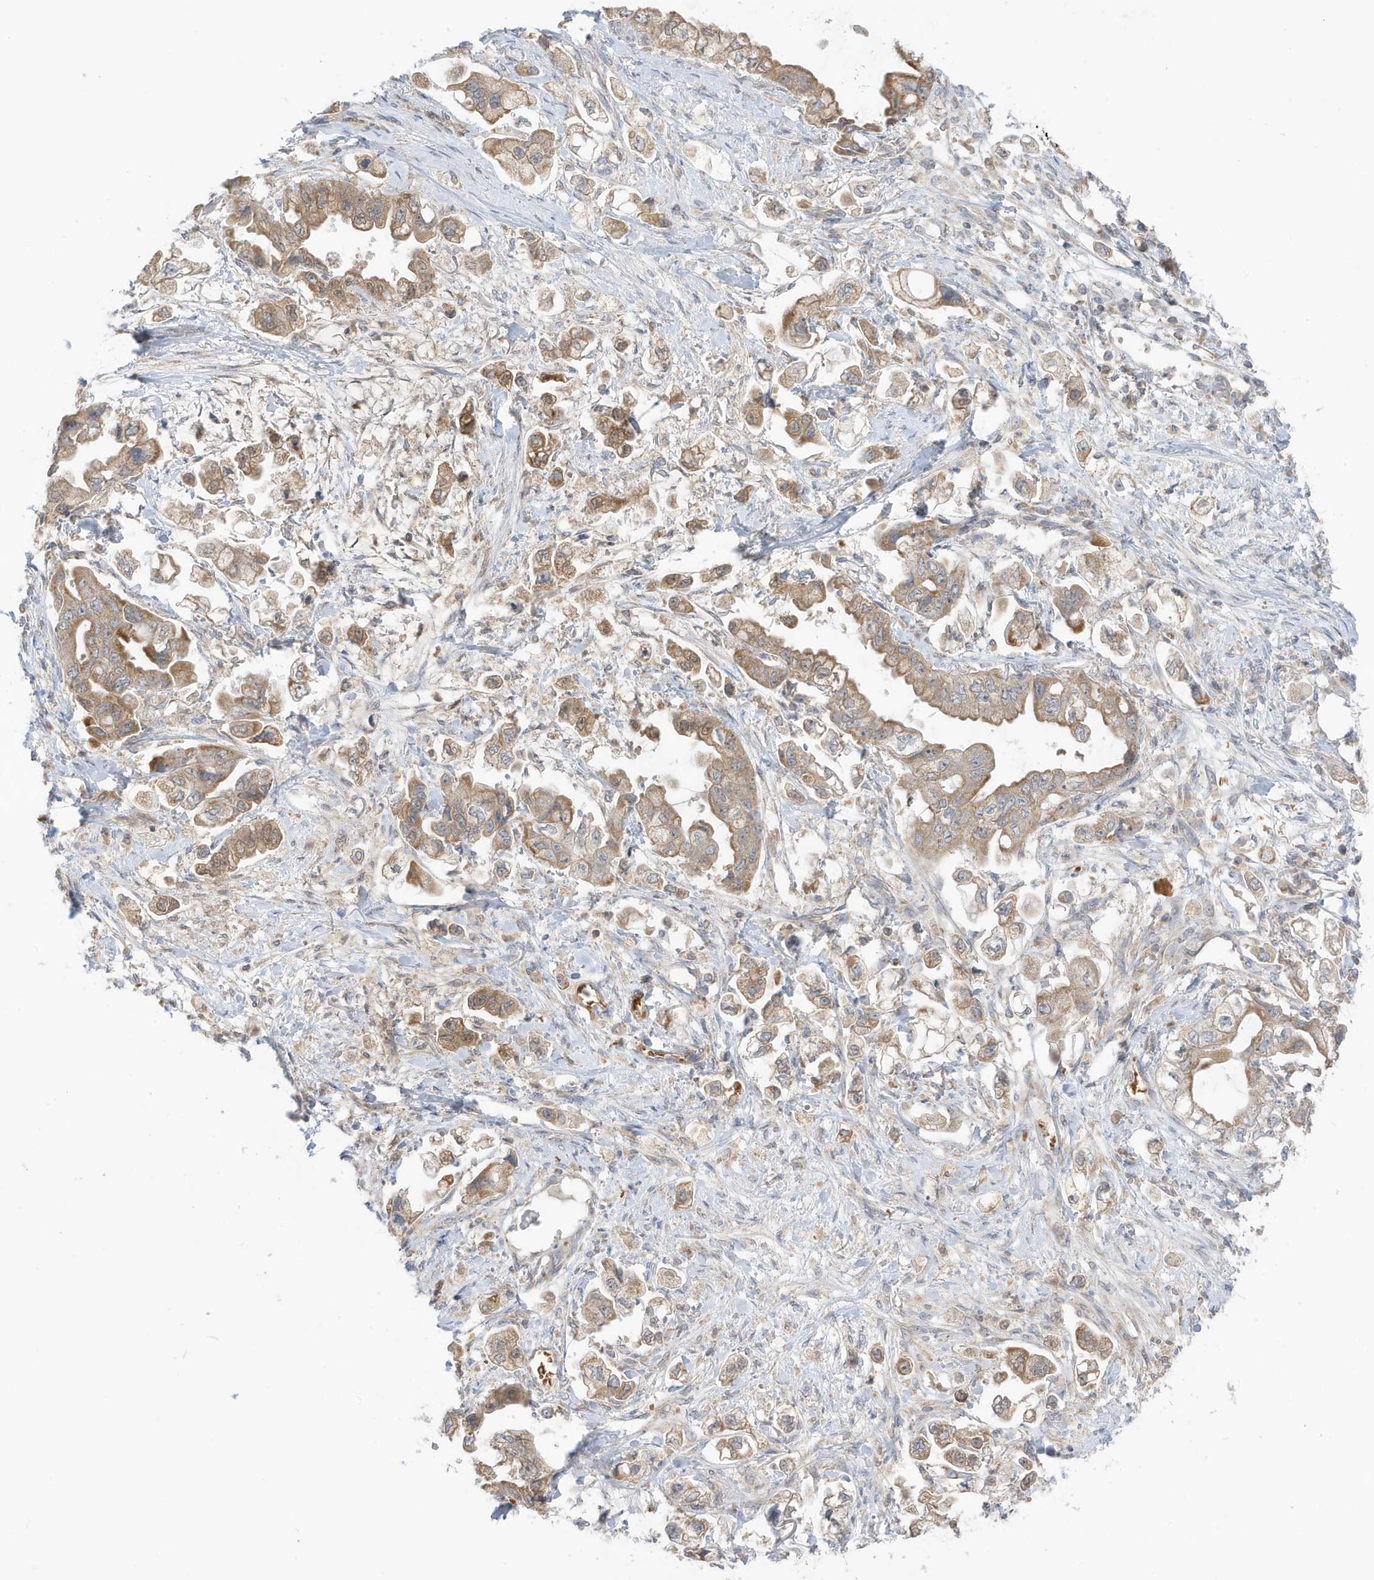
{"staining": {"intensity": "moderate", "quantity": ">75%", "location": "cytoplasmic/membranous"}, "tissue": "stomach cancer", "cell_type": "Tumor cells", "image_type": "cancer", "snomed": [{"axis": "morphology", "description": "Adenocarcinoma, NOS"}, {"axis": "topography", "description": "Stomach"}], "caption": "An immunohistochemistry (IHC) histopathology image of tumor tissue is shown. Protein staining in brown highlights moderate cytoplasmic/membranous positivity in stomach adenocarcinoma within tumor cells. (Stains: DAB in brown, nuclei in blue, Microscopy: brightfield microscopy at high magnification).", "gene": "NPPC", "patient": {"sex": "male", "age": 62}}